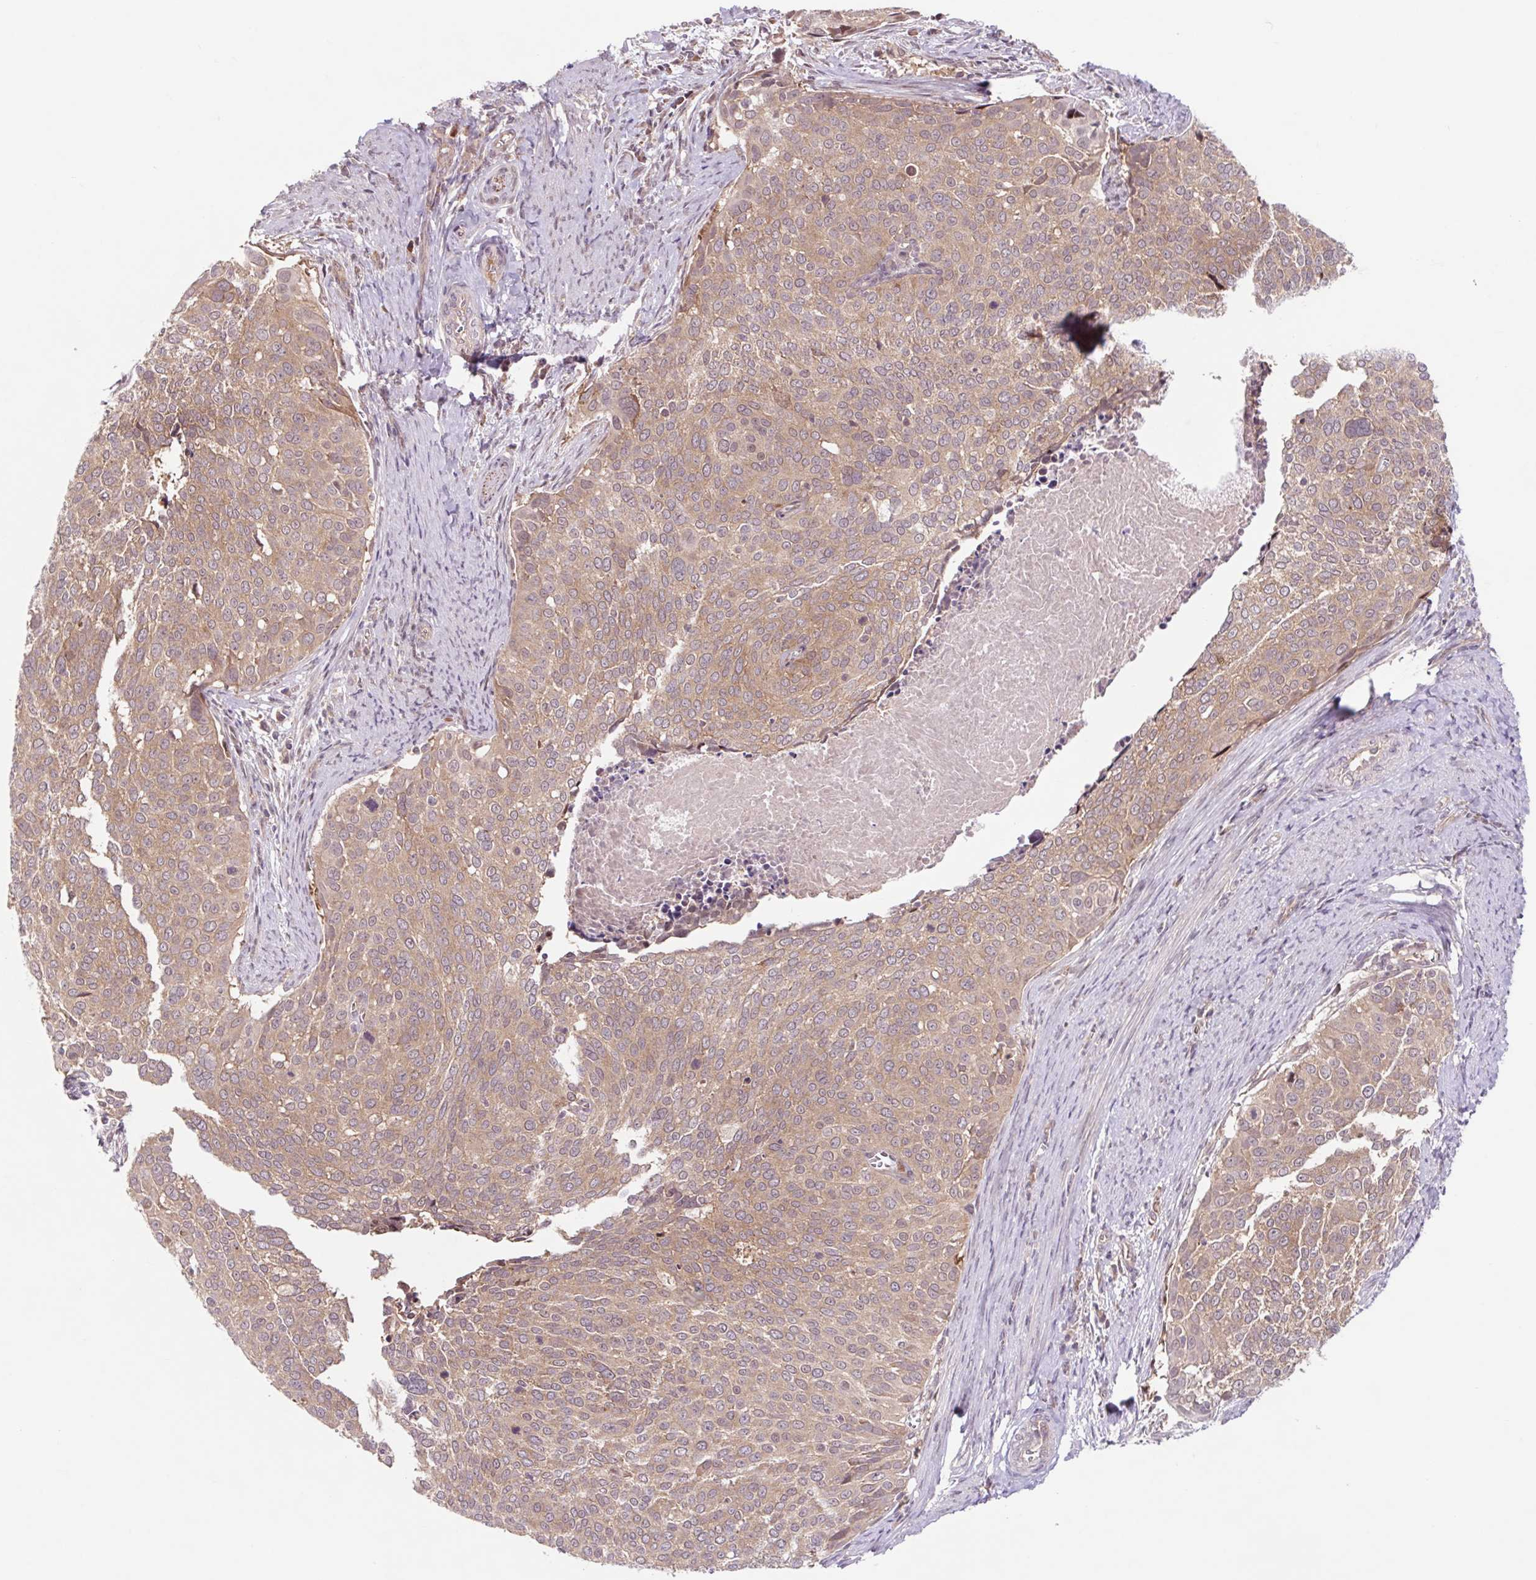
{"staining": {"intensity": "moderate", "quantity": ">75%", "location": "cytoplasmic/membranous,nuclear"}, "tissue": "cervical cancer", "cell_type": "Tumor cells", "image_type": "cancer", "snomed": [{"axis": "morphology", "description": "Squamous cell carcinoma, NOS"}, {"axis": "topography", "description": "Cervix"}], "caption": "IHC histopathology image of neoplastic tissue: squamous cell carcinoma (cervical) stained using immunohistochemistry (IHC) exhibits medium levels of moderate protein expression localized specifically in the cytoplasmic/membranous and nuclear of tumor cells, appearing as a cytoplasmic/membranous and nuclear brown color.", "gene": "HFE", "patient": {"sex": "female", "age": 39}}